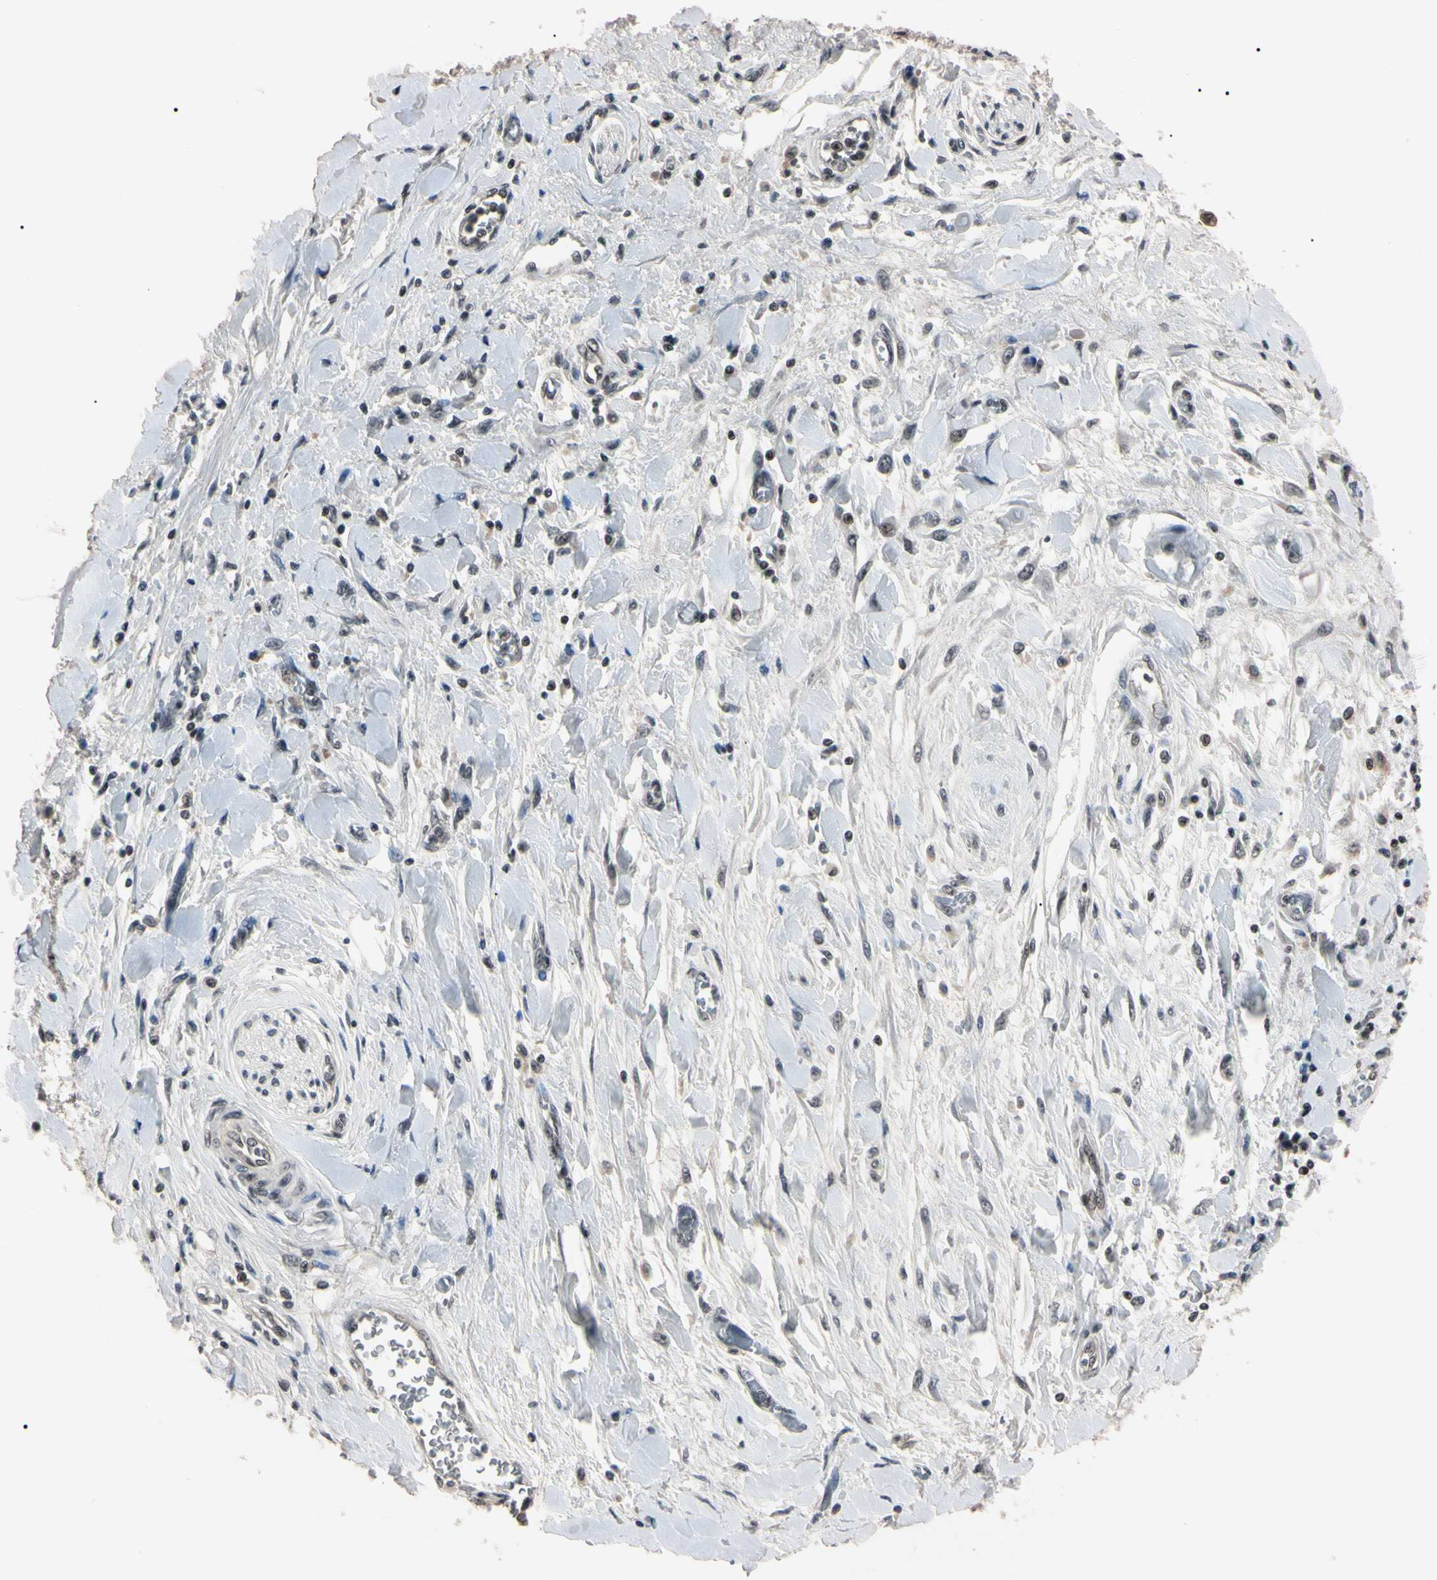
{"staining": {"intensity": "weak", "quantity": "25%-75%", "location": "cytoplasmic/membranous,nuclear"}, "tissue": "pancreatic cancer", "cell_type": "Tumor cells", "image_type": "cancer", "snomed": [{"axis": "morphology", "description": "Adenocarcinoma, NOS"}, {"axis": "topography", "description": "Pancreas"}], "caption": "Adenocarcinoma (pancreatic) stained with IHC reveals weak cytoplasmic/membranous and nuclear positivity in about 25%-75% of tumor cells.", "gene": "YY1", "patient": {"sex": "female", "age": 70}}